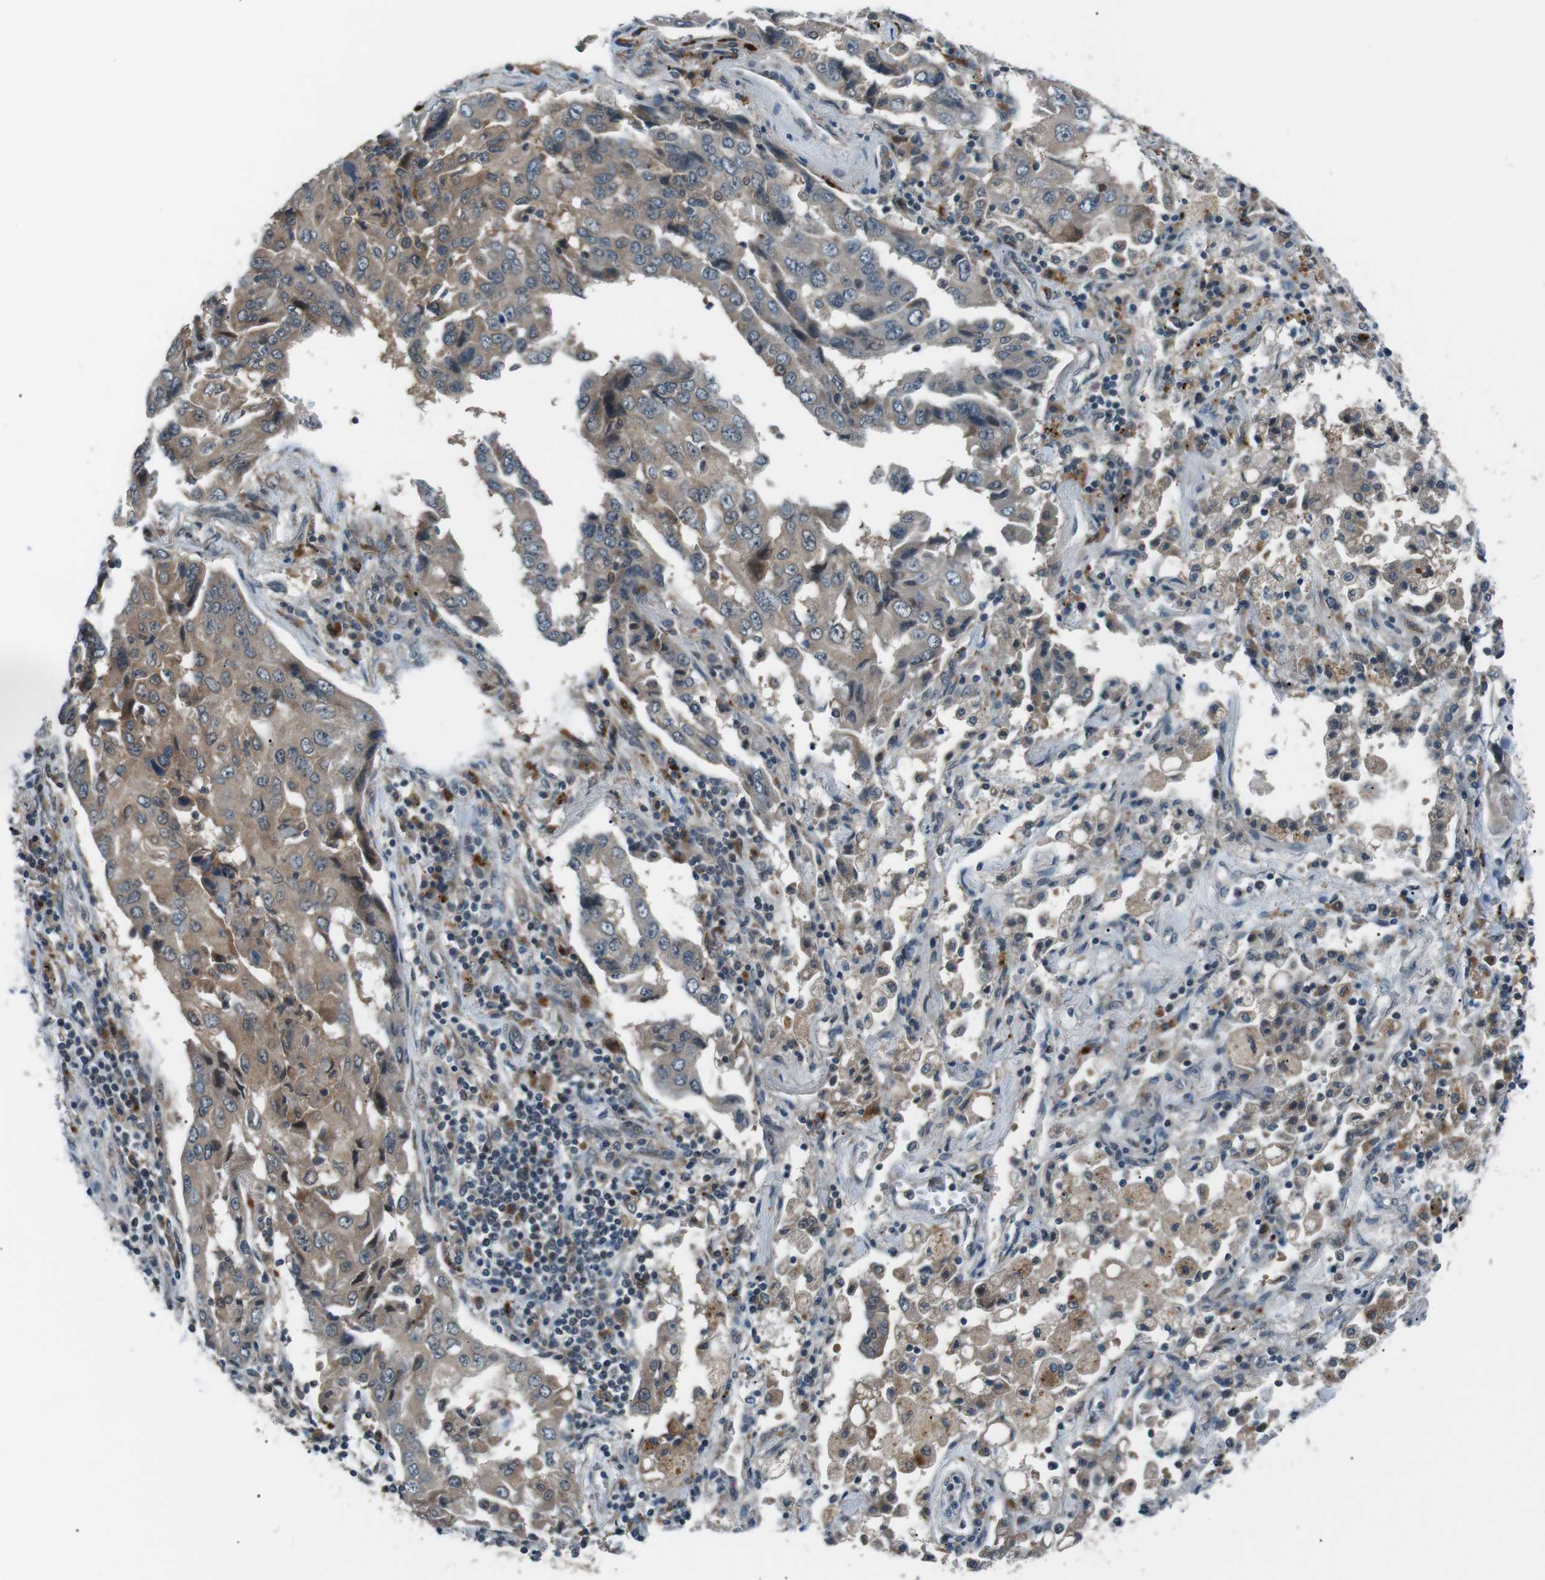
{"staining": {"intensity": "moderate", "quantity": "25%-75%", "location": "cytoplasmic/membranous"}, "tissue": "lung cancer", "cell_type": "Tumor cells", "image_type": "cancer", "snomed": [{"axis": "morphology", "description": "Adenocarcinoma, NOS"}, {"axis": "topography", "description": "Lung"}], "caption": "An image of lung cancer stained for a protein reveals moderate cytoplasmic/membranous brown staining in tumor cells.", "gene": "LRIG2", "patient": {"sex": "female", "age": 65}}